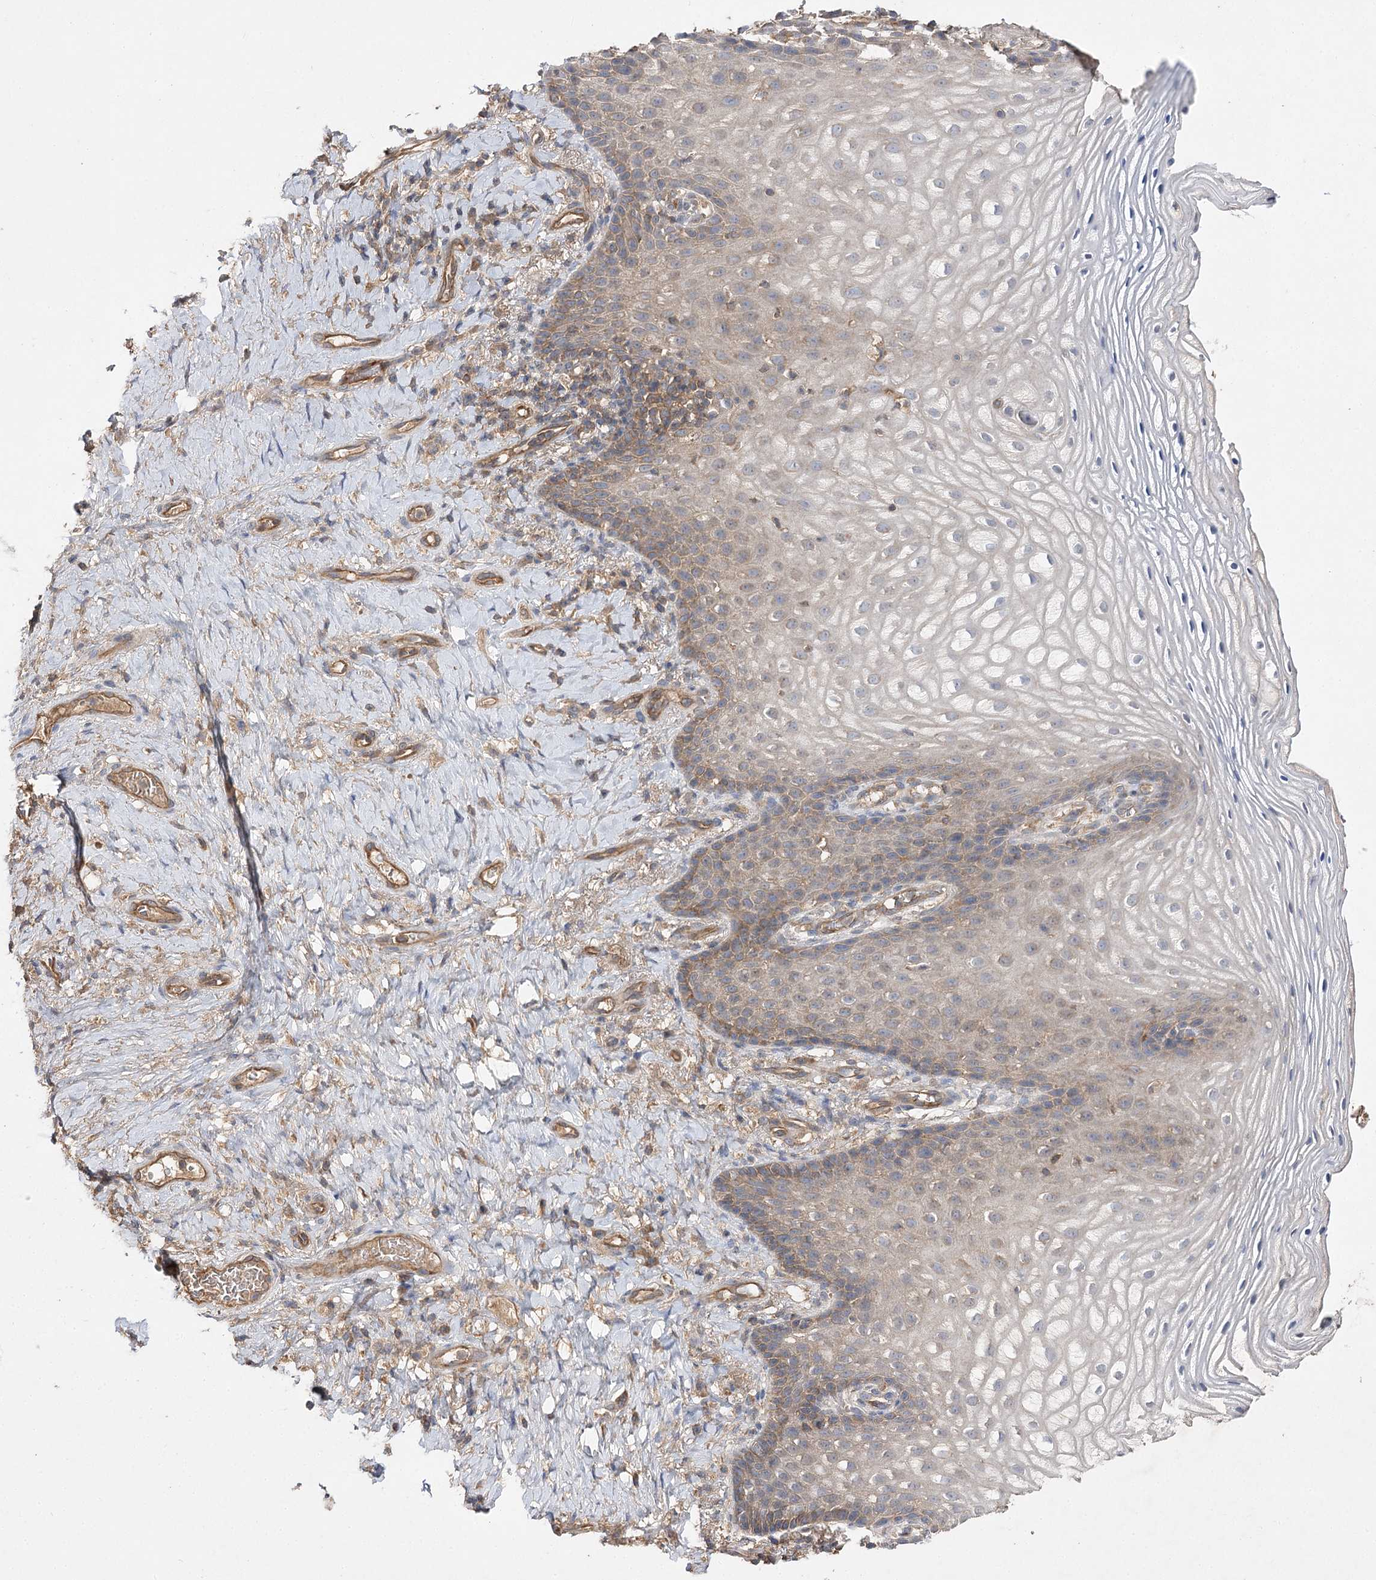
{"staining": {"intensity": "weak", "quantity": "<25%", "location": "cytoplasmic/membranous"}, "tissue": "vagina", "cell_type": "Squamous epithelial cells", "image_type": "normal", "snomed": [{"axis": "morphology", "description": "Normal tissue, NOS"}, {"axis": "topography", "description": "Vagina"}], "caption": "An image of vagina stained for a protein exhibits no brown staining in squamous epithelial cells. The staining was performed using DAB (3,3'-diaminobenzidine) to visualize the protein expression in brown, while the nuclei were stained in blue with hematoxylin (Magnification: 20x).", "gene": "BCR", "patient": {"sex": "female", "age": 60}}